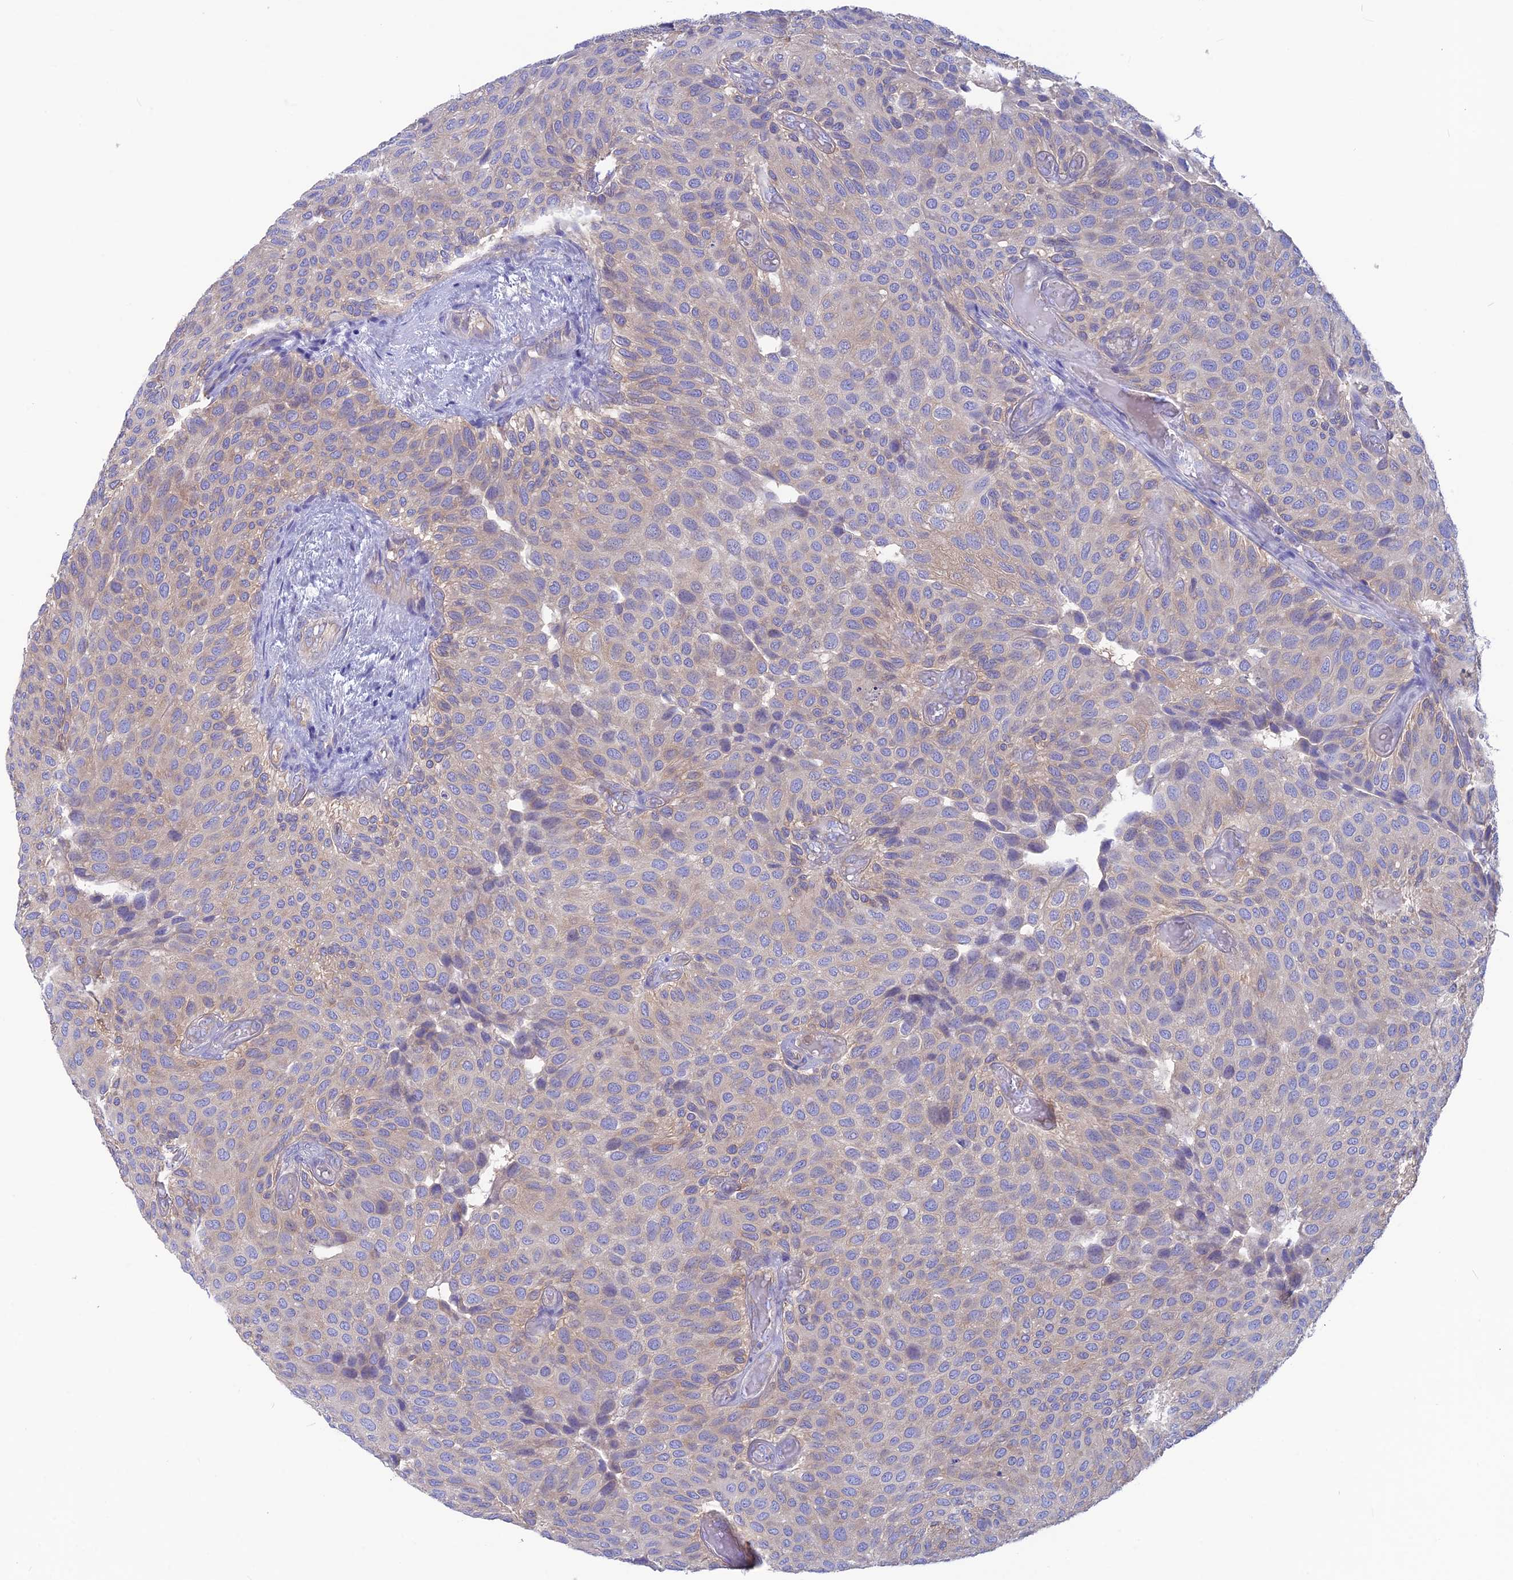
{"staining": {"intensity": "weak", "quantity": "<25%", "location": "cytoplasmic/membranous"}, "tissue": "urothelial cancer", "cell_type": "Tumor cells", "image_type": "cancer", "snomed": [{"axis": "morphology", "description": "Urothelial carcinoma, Low grade"}, {"axis": "topography", "description": "Urinary bladder"}], "caption": "Tumor cells show no significant protein staining in low-grade urothelial carcinoma.", "gene": "LZTFL1", "patient": {"sex": "male", "age": 89}}